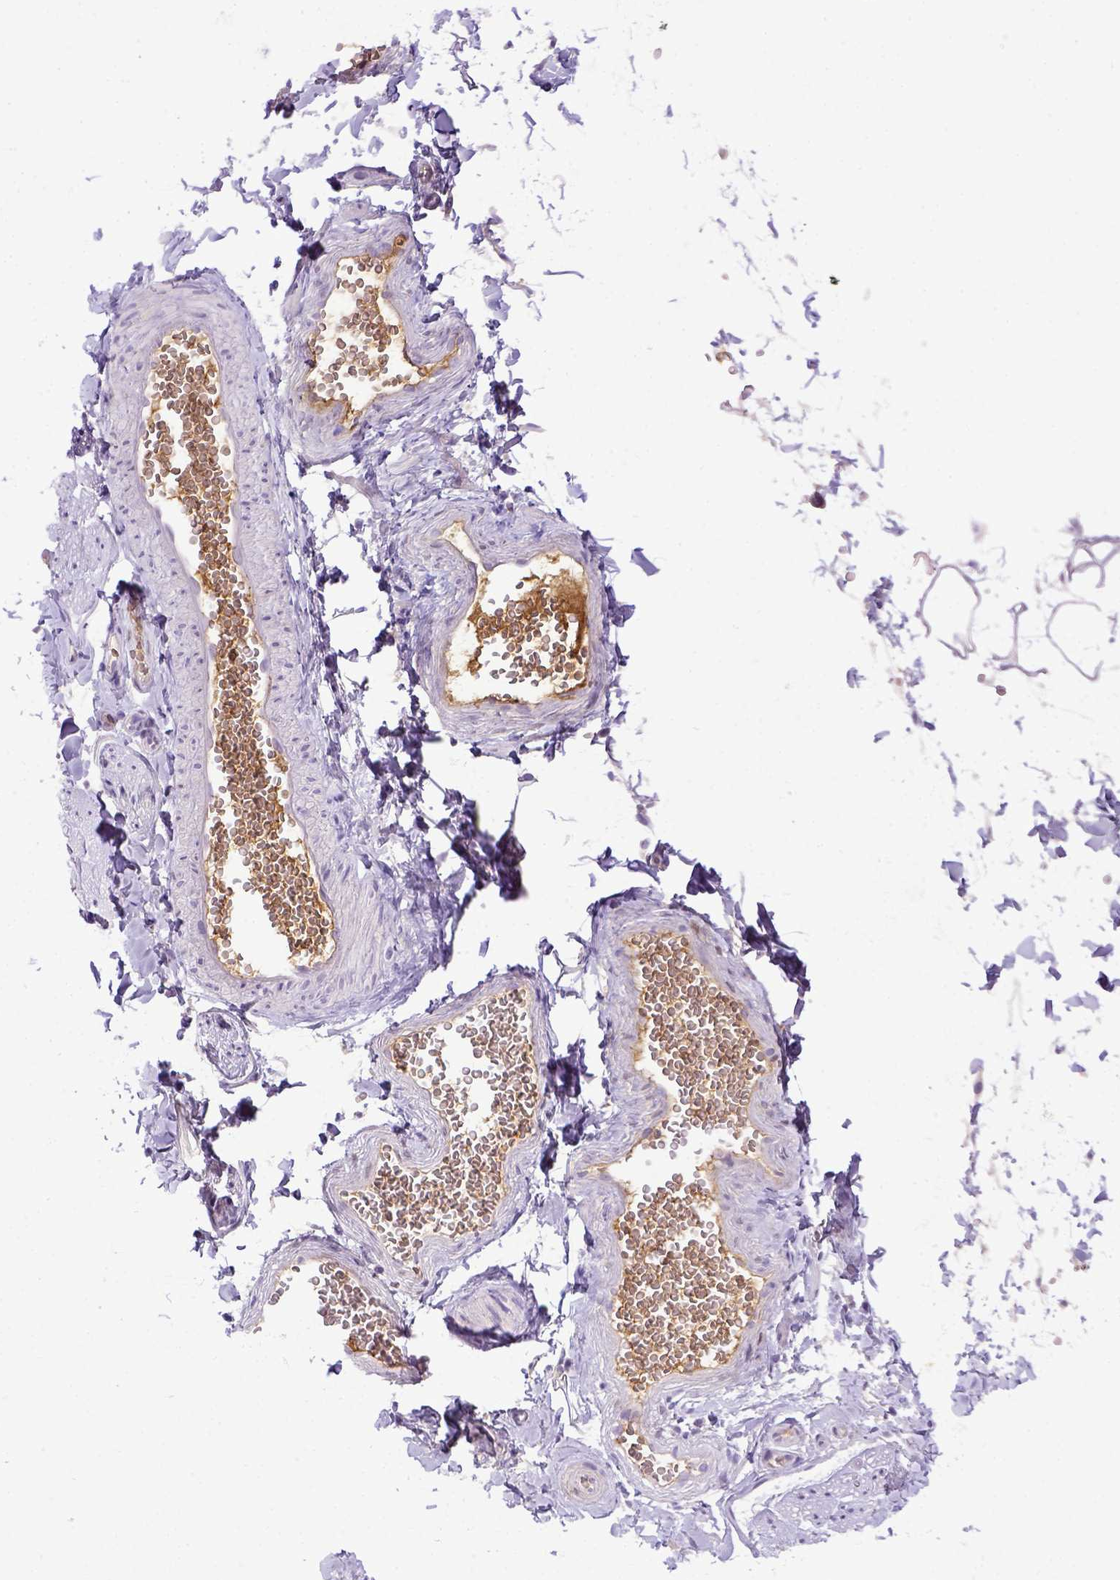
{"staining": {"intensity": "negative", "quantity": "none", "location": "none"}, "tissue": "adipose tissue", "cell_type": "Adipocytes", "image_type": "normal", "snomed": [{"axis": "morphology", "description": "Normal tissue, NOS"}, {"axis": "topography", "description": "Smooth muscle"}, {"axis": "topography", "description": "Peripheral nerve tissue"}], "caption": "Adipocytes show no significant protein staining in unremarkable adipose tissue. (Stains: DAB immunohistochemistry with hematoxylin counter stain, Microscopy: brightfield microscopy at high magnification).", "gene": "ITIH4", "patient": {"sex": "male", "age": 22}}